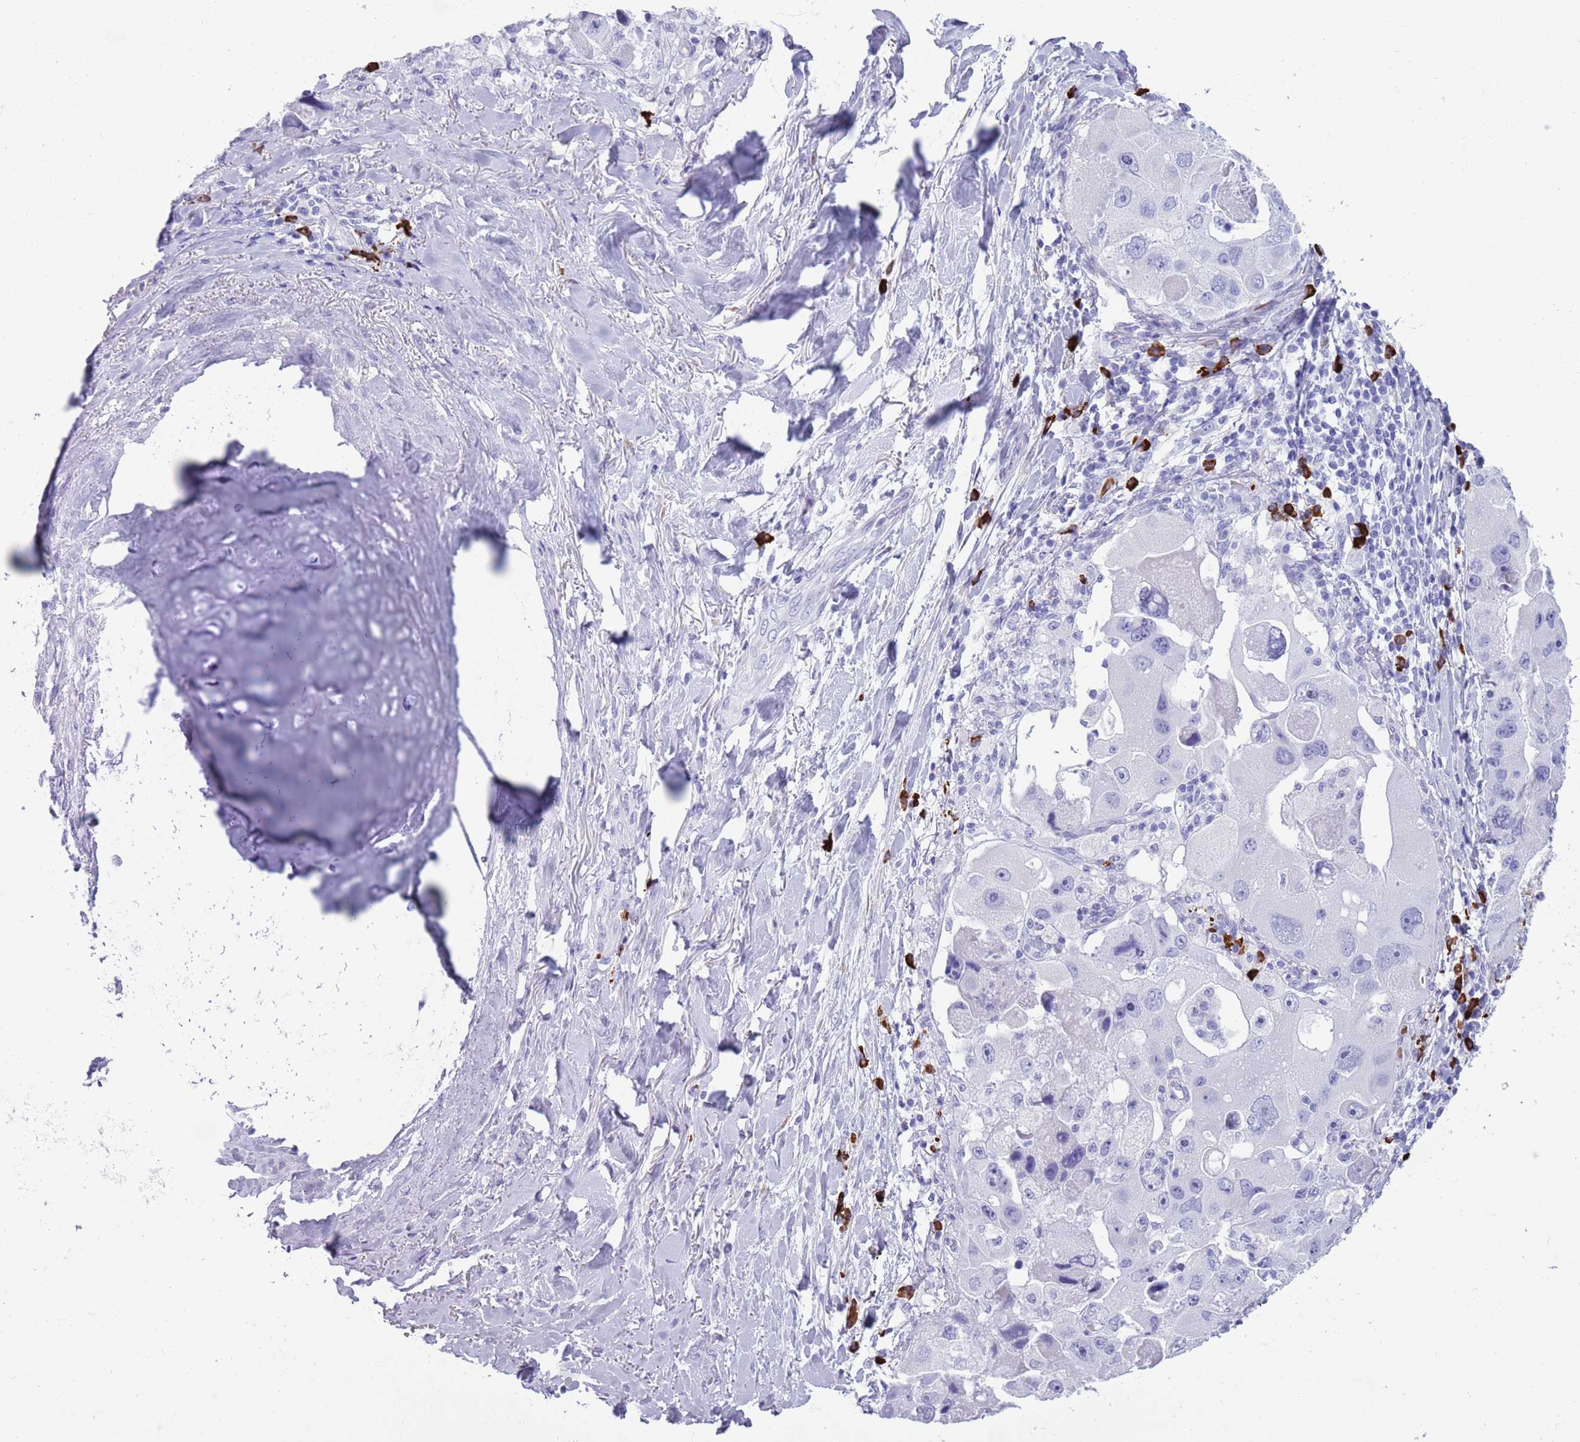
{"staining": {"intensity": "negative", "quantity": "none", "location": "none"}, "tissue": "lung cancer", "cell_type": "Tumor cells", "image_type": "cancer", "snomed": [{"axis": "morphology", "description": "Adenocarcinoma, NOS"}, {"axis": "topography", "description": "Lung"}], "caption": "Immunohistochemistry (IHC) photomicrograph of lung cancer stained for a protein (brown), which demonstrates no positivity in tumor cells.", "gene": "LY6G5B", "patient": {"sex": "female", "age": 54}}